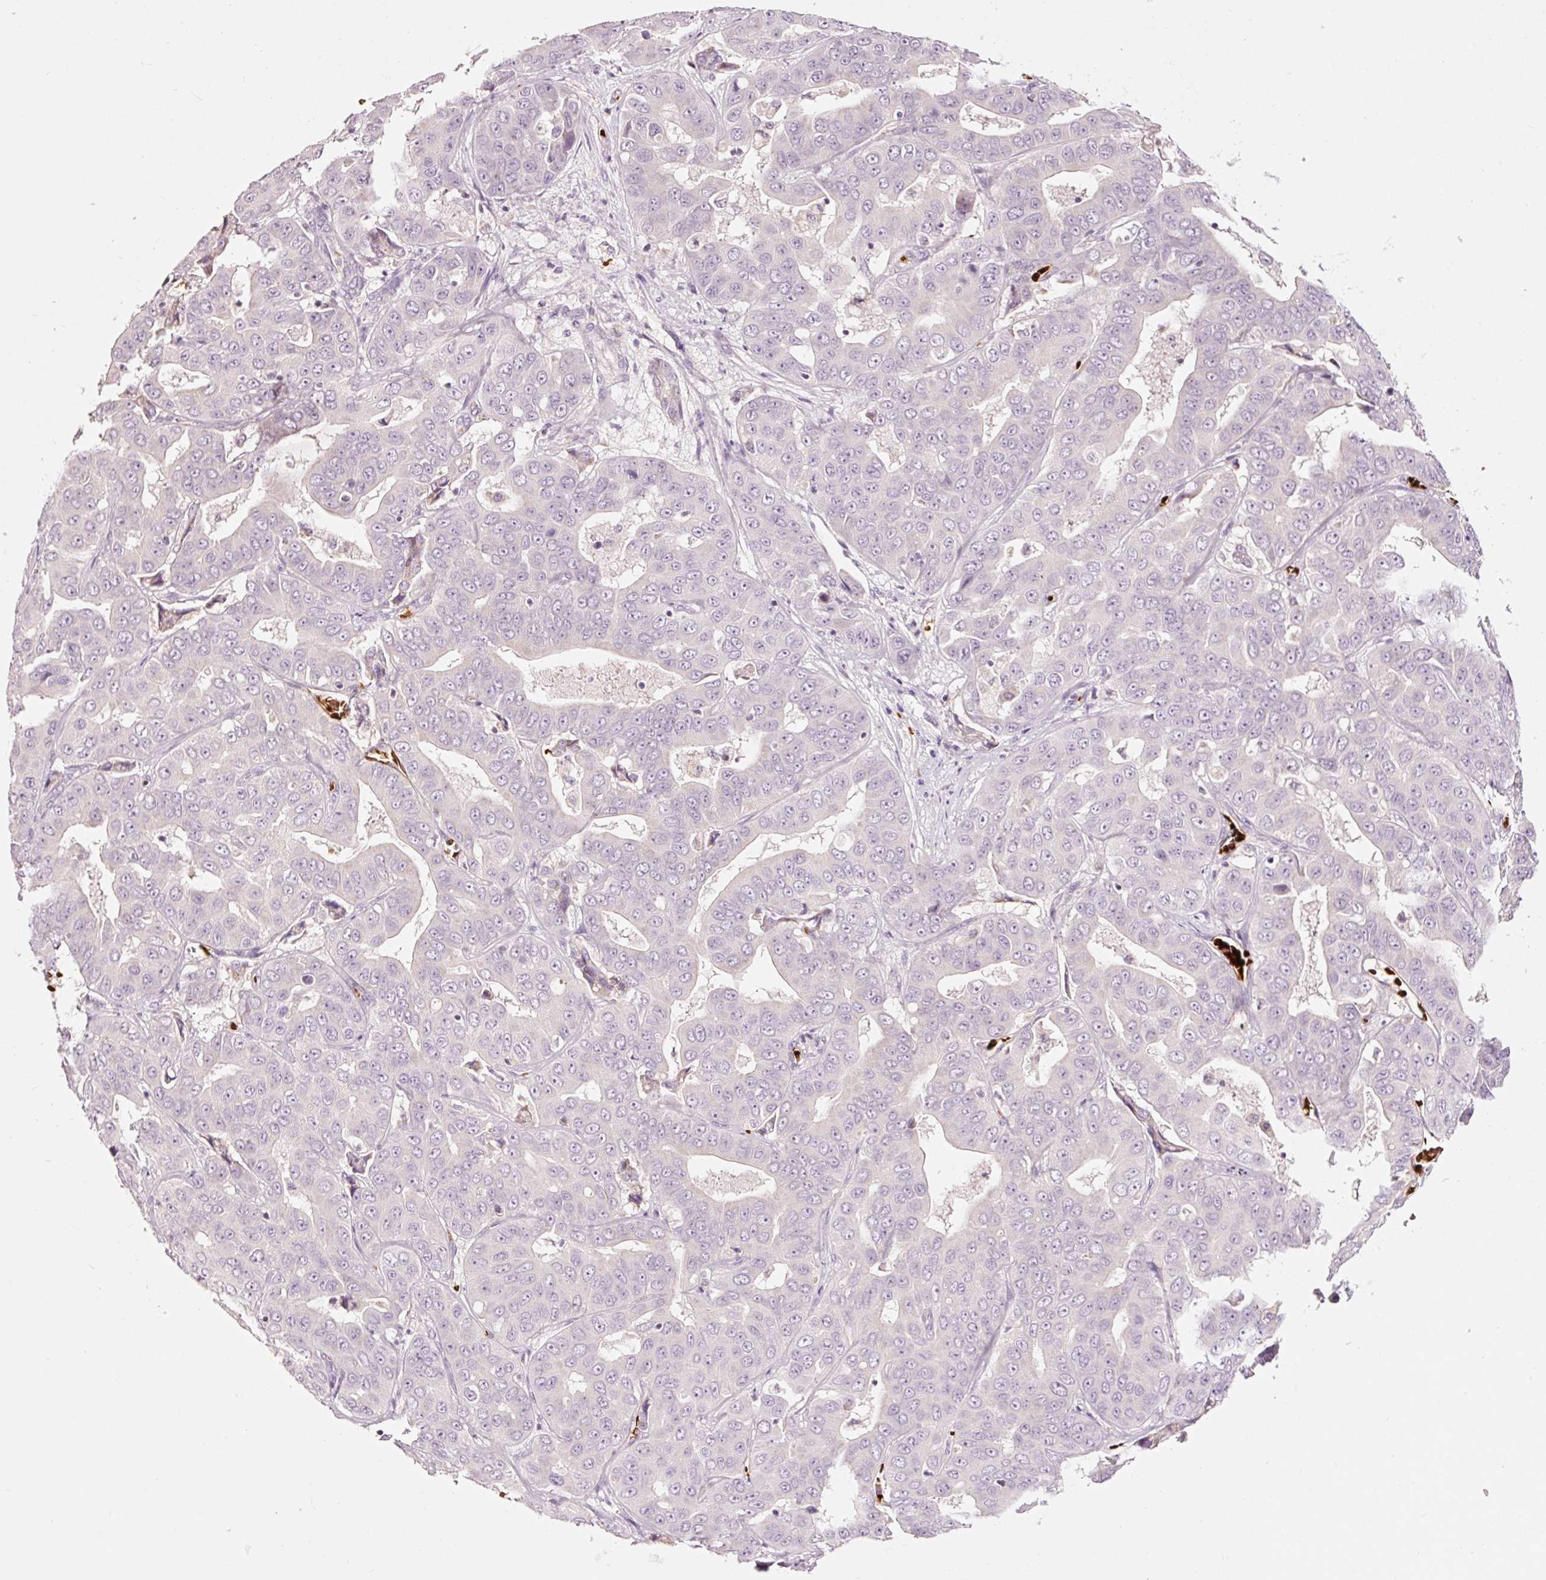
{"staining": {"intensity": "weak", "quantity": "<25%", "location": "cytoplasmic/membranous"}, "tissue": "liver cancer", "cell_type": "Tumor cells", "image_type": "cancer", "snomed": [{"axis": "morphology", "description": "Cholangiocarcinoma"}, {"axis": "topography", "description": "Liver"}], "caption": "Liver cancer (cholangiocarcinoma) was stained to show a protein in brown. There is no significant expression in tumor cells.", "gene": "LDHAL6B", "patient": {"sex": "female", "age": 52}}